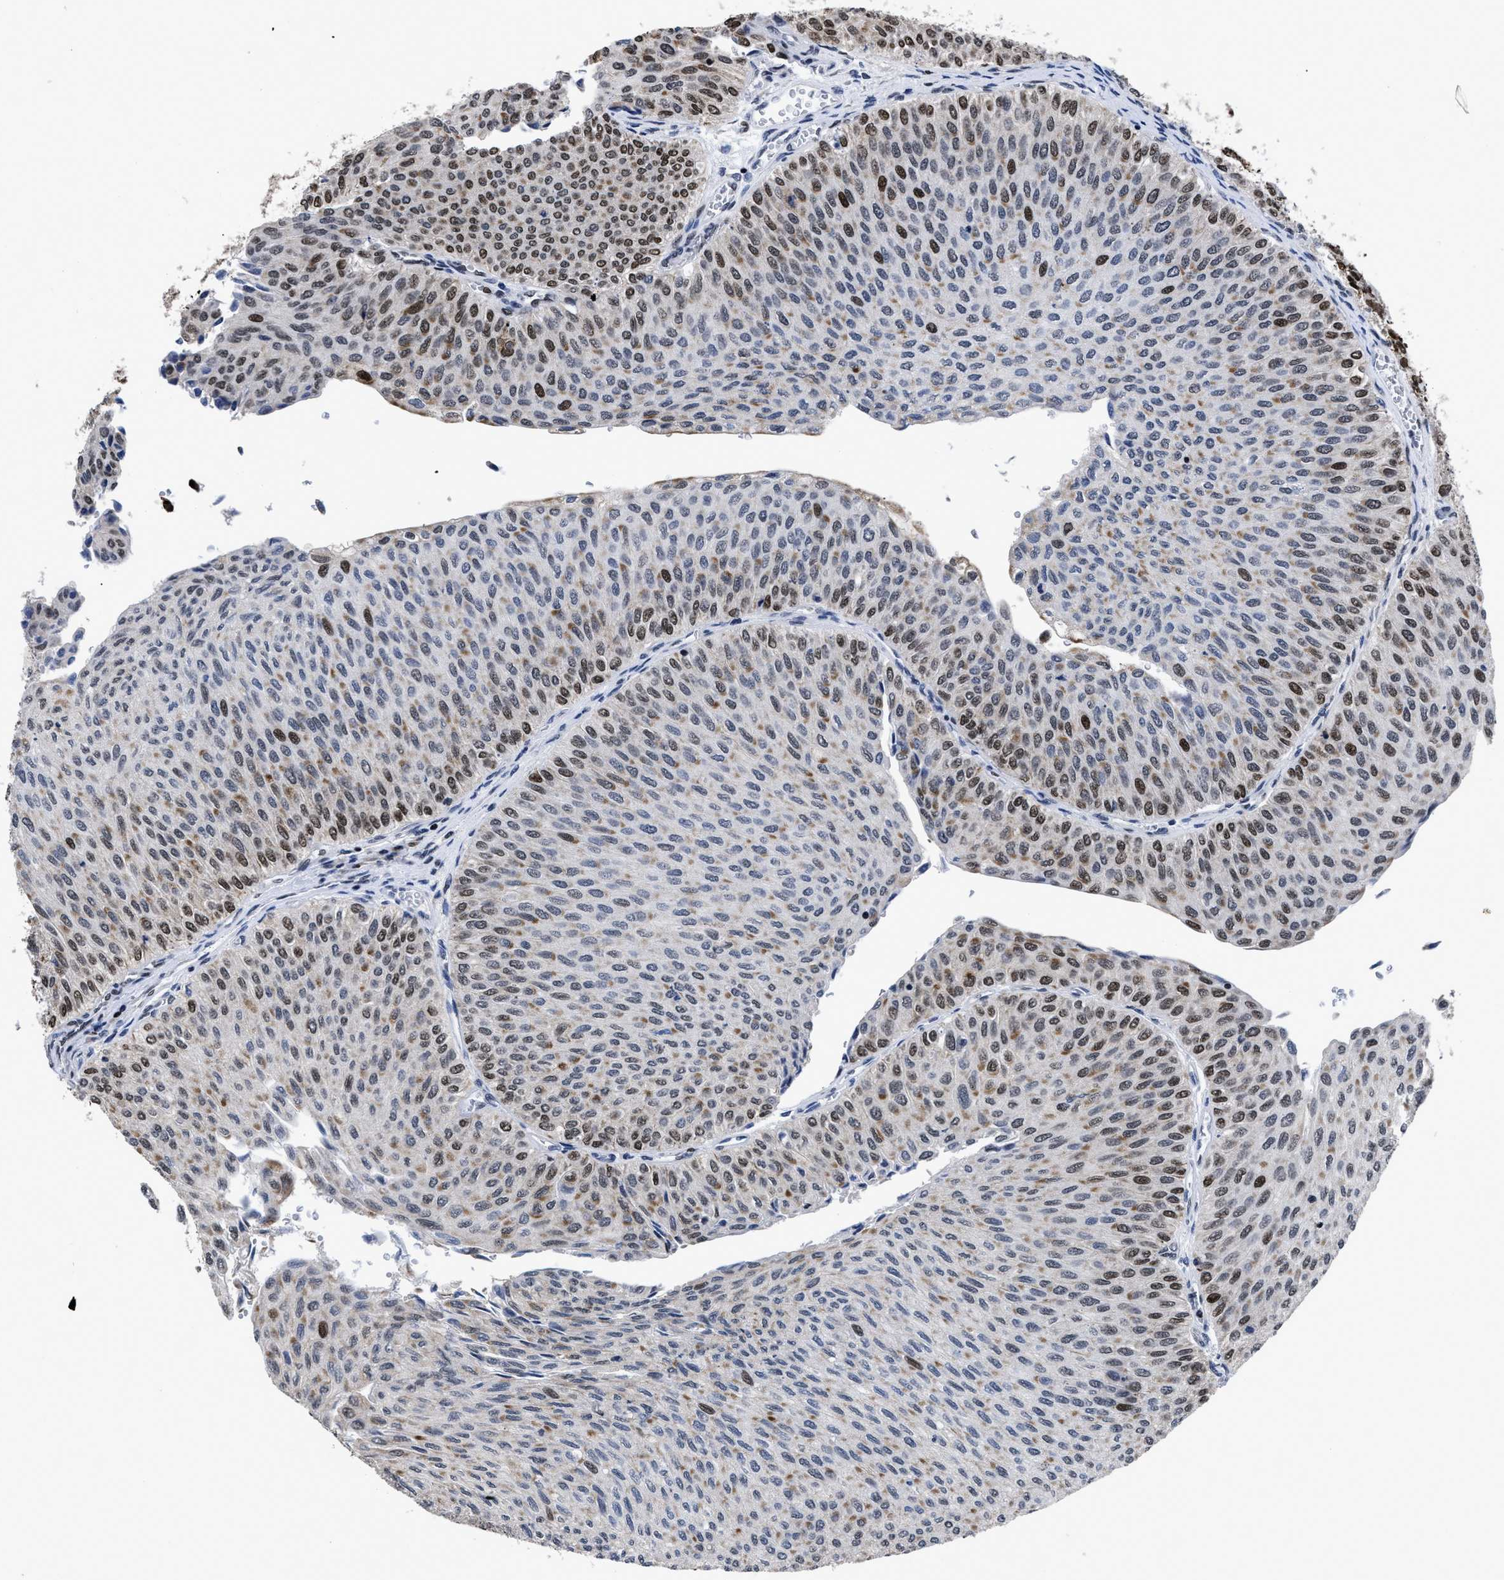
{"staining": {"intensity": "strong", "quantity": "<25%", "location": "nuclear"}, "tissue": "urothelial cancer", "cell_type": "Tumor cells", "image_type": "cancer", "snomed": [{"axis": "morphology", "description": "Urothelial carcinoma, Low grade"}, {"axis": "topography", "description": "Urinary bladder"}], "caption": "Immunohistochemistry micrograph of human urothelial cancer stained for a protein (brown), which shows medium levels of strong nuclear staining in about <25% of tumor cells.", "gene": "CALHM3", "patient": {"sex": "male", "age": 78}}